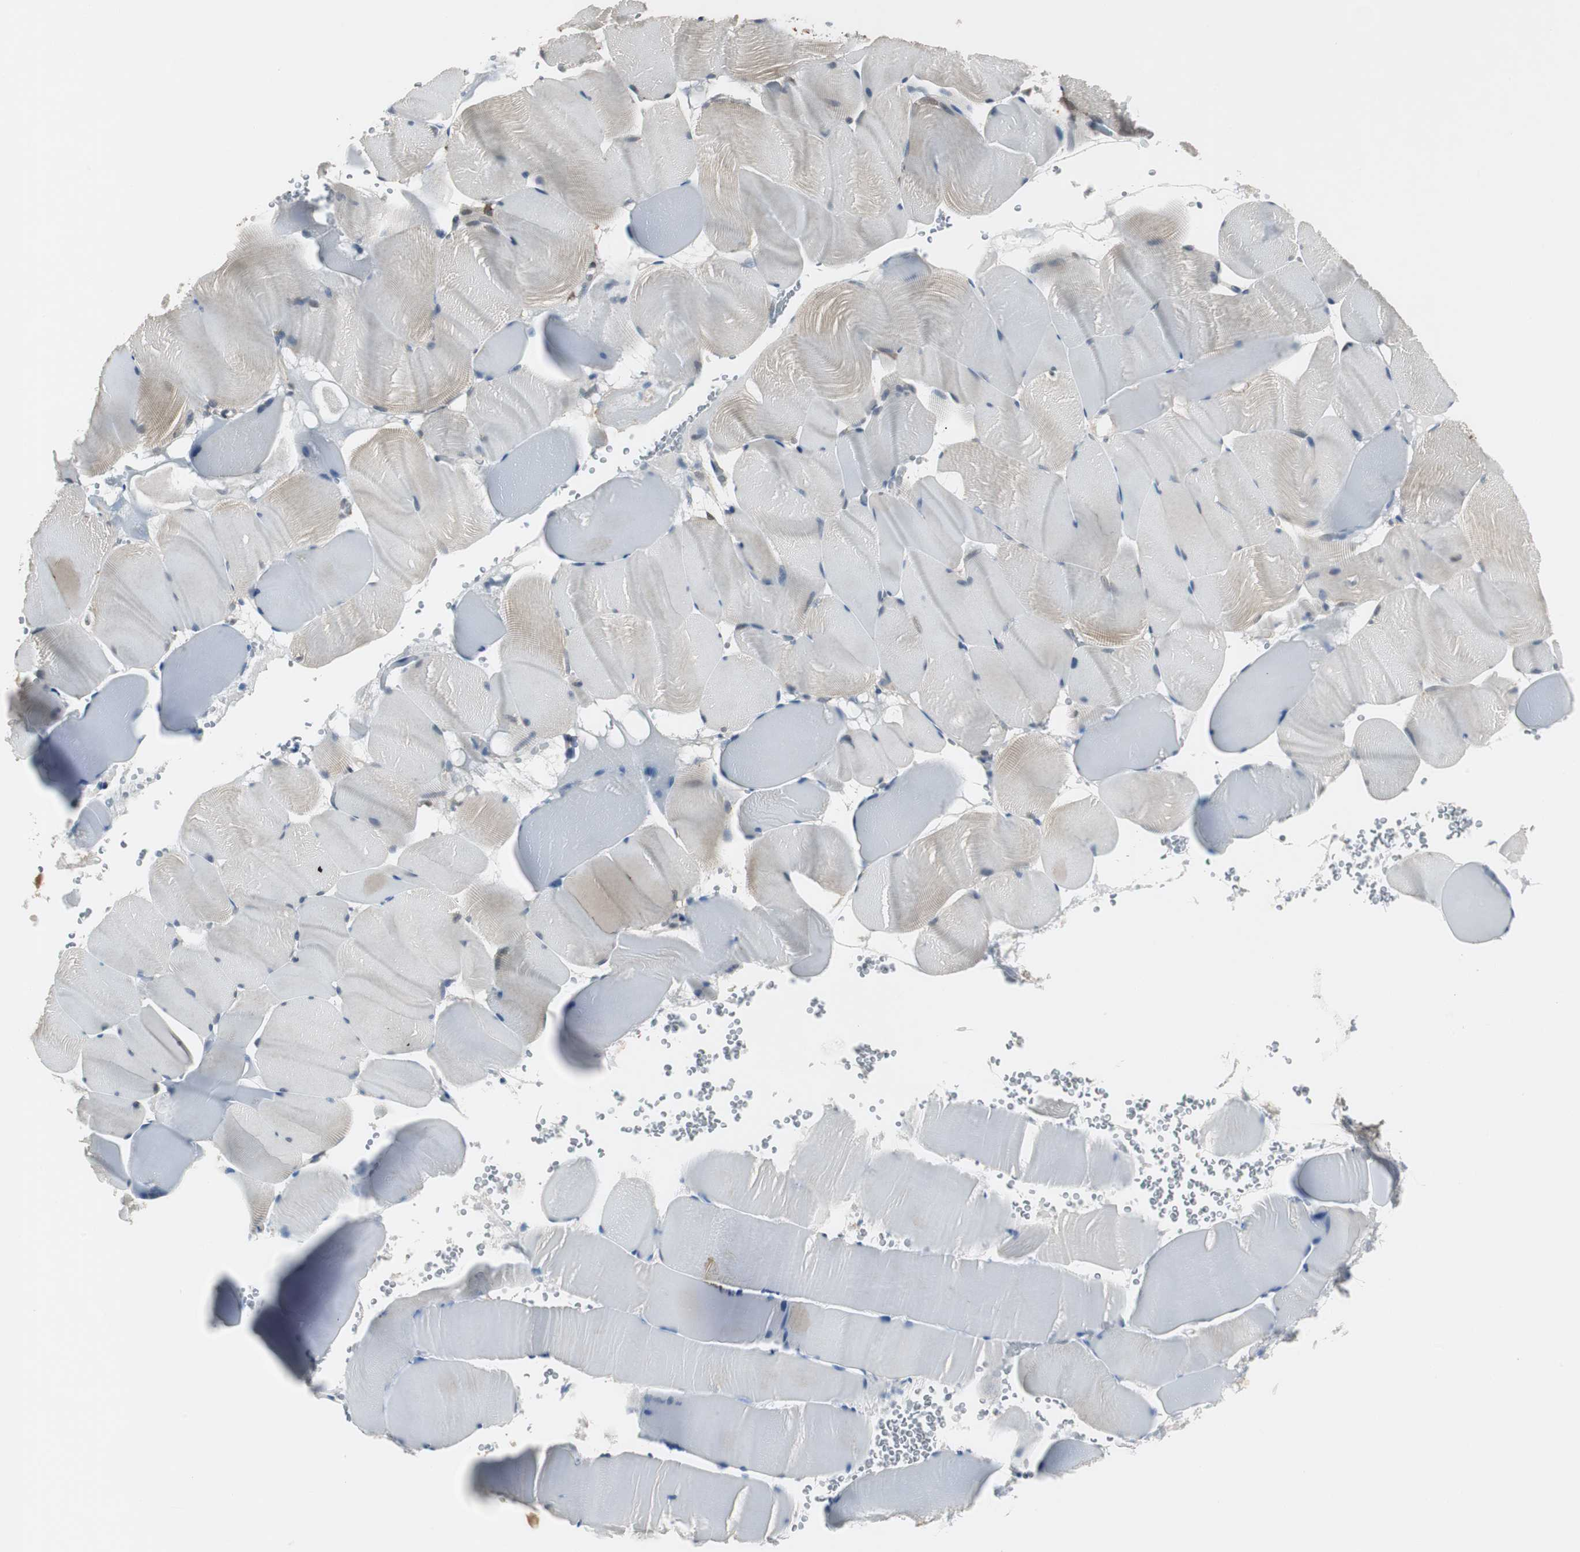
{"staining": {"intensity": "weak", "quantity": "<25%", "location": "cytoplasmic/membranous"}, "tissue": "skeletal muscle", "cell_type": "Myocytes", "image_type": "normal", "snomed": [{"axis": "morphology", "description": "Normal tissue, NOS"}, {"axis": "topography", "description": "Skeletal muscle"}], "caption": "The histopathology image shows no significant staining in myocytes of skeletal muscle. Brightfield microscopy of IHC stained with DAB (3,3'-diaminobenzidine) (brown) and hematoxylin (blue), captured at high magnification.", "gene": "FHL2", "patient": {"sex": "male", "age": 62}}